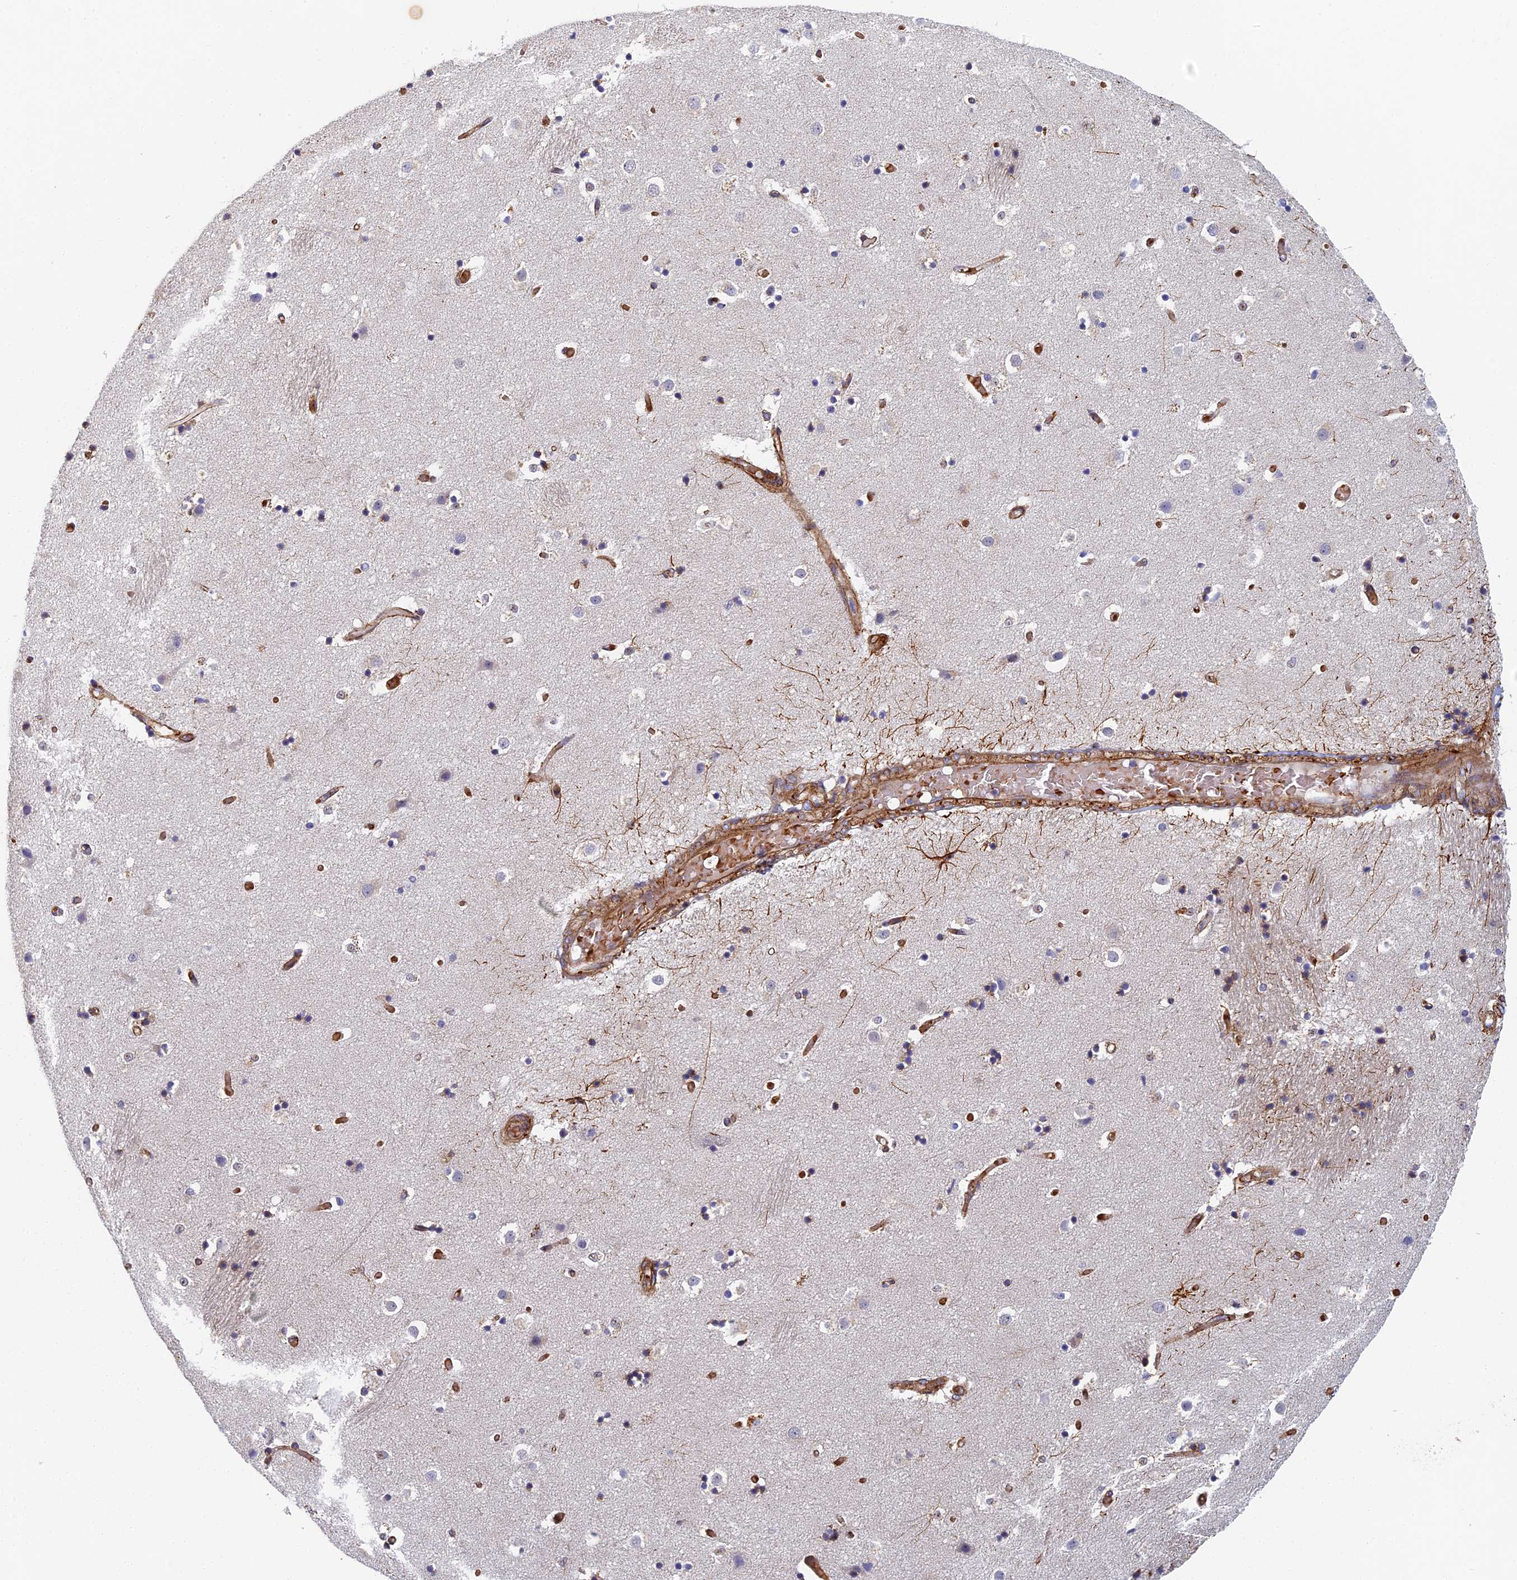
{"staining": {"intensity": "strong", "quantity": "<25%", "location": "cytoplasmic/membranous"}, "tissue": "caudate", "cell_type": "Glial cells", "image_type": "normal", "snomed": [{"axis": "morphology", "description": "Normal tissue, NOS"}, {"axis": "topography", "description": "Lateral ventricle wall"}], "caption": "A high-resolution micrograph shows IHC staining of normal caudate, which exhibits strong cytoplasmic/membranous positivity in approximately <25% of glial cells.", "gene": "ABCB10", "patient": {"sex": "female", "age": 52}}